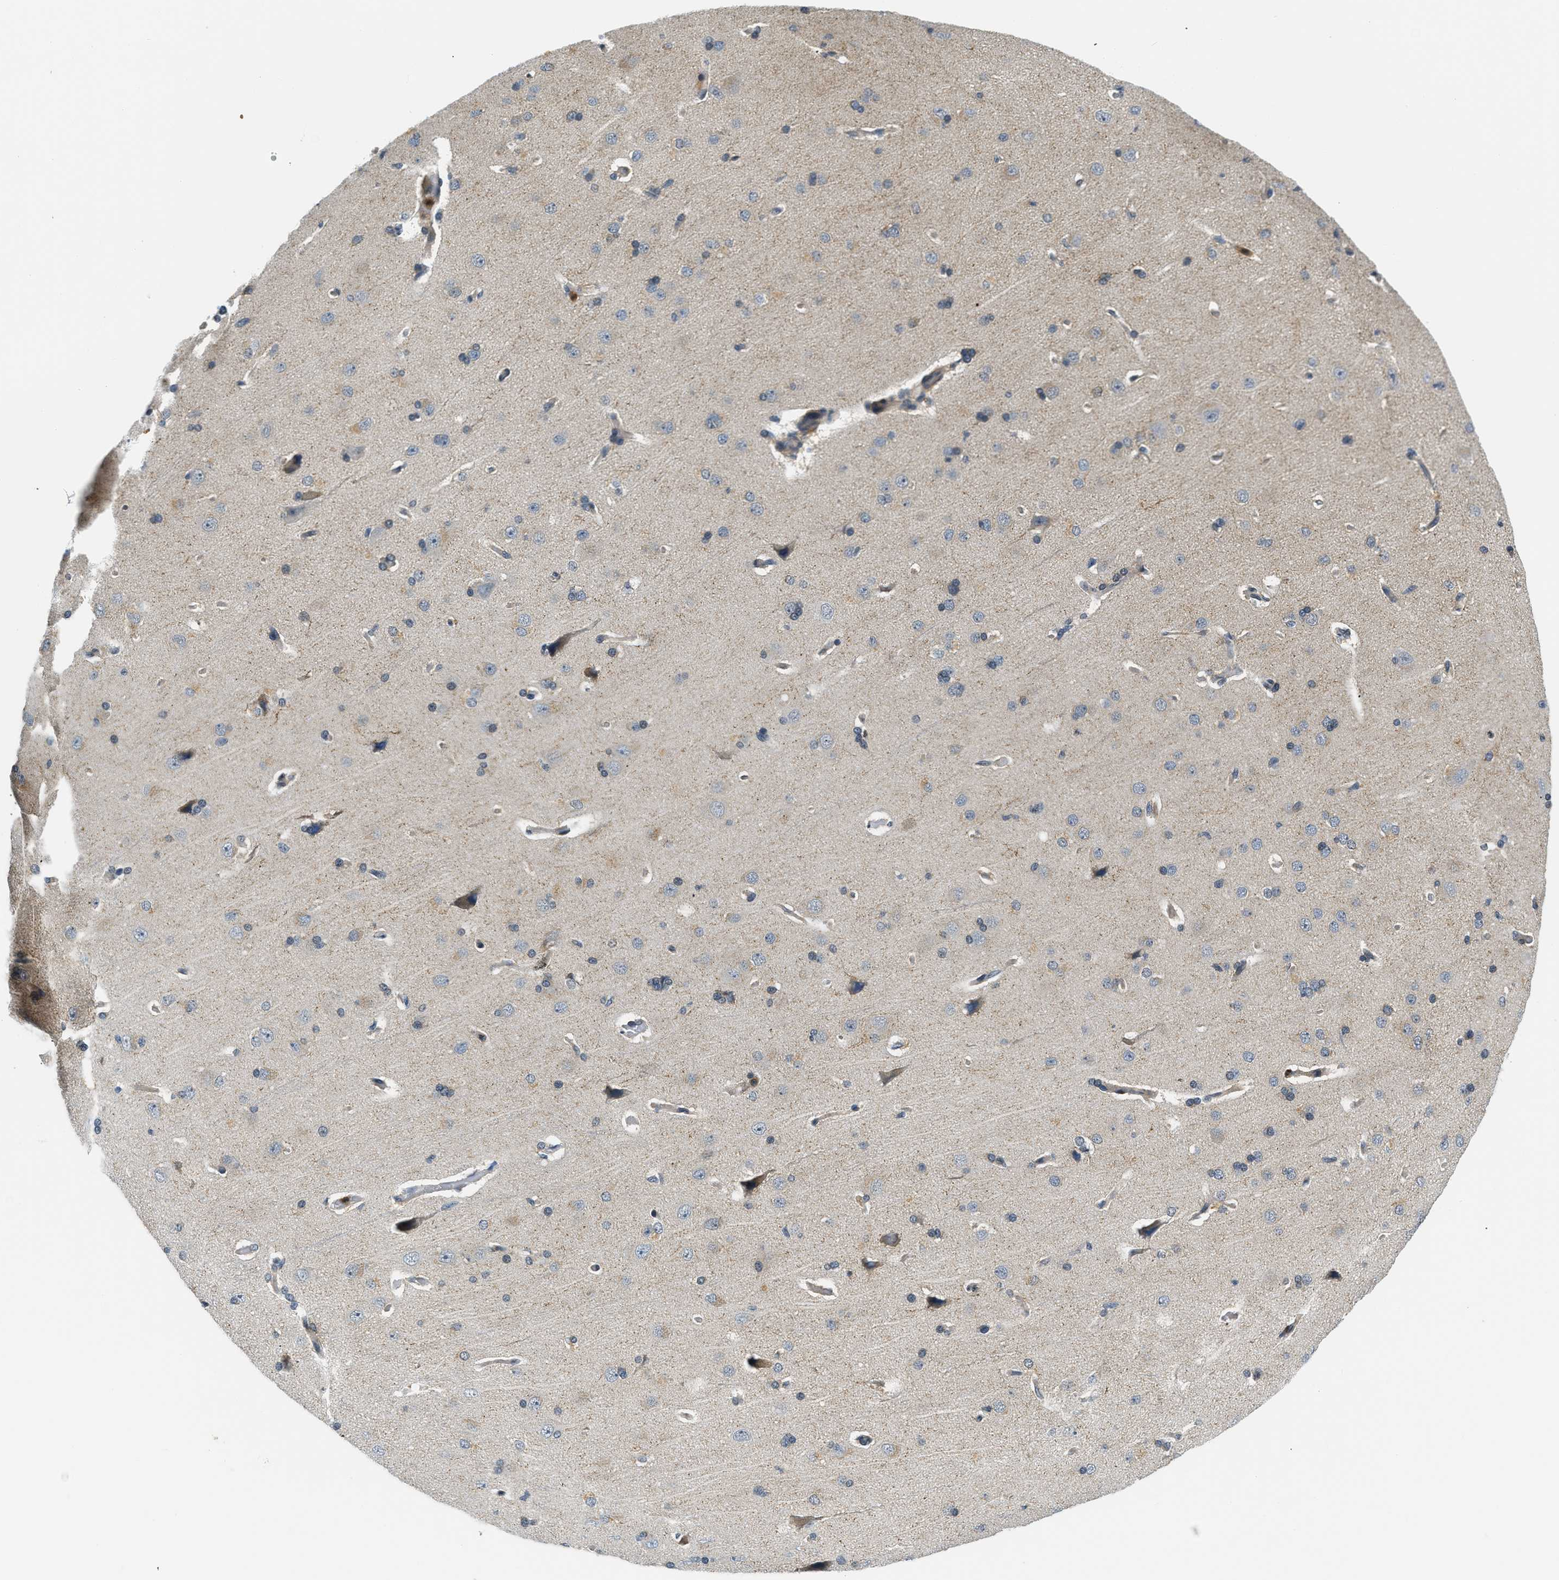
{"staining": {"intensity": "weak", "quantity": ">75%", "location": "cytoplasmic/membranous"}, "tissue": "cerebral cortex", "cell_type": "Endothelial cells", "image_type": "normal", "snomed": [{"axis": "morphology", "description": "Normal tissue, NOS"}, {"axis": "topography", "description": "Cerebral cortex"}], "caption": "High-magnification brightfield microscopy of benign cerebral cortex stained with DAB (brown) and counterstained with hematoxylin (blue). endothelial cells exhibit weak cytoplasmic/membranous positivity is seen in about>75% of cells. (DAB IHC, brown staining for protein, blue staining for nuclei).", "gene": "SMAD4", "patient": {"sex": "male", "age": 62}}